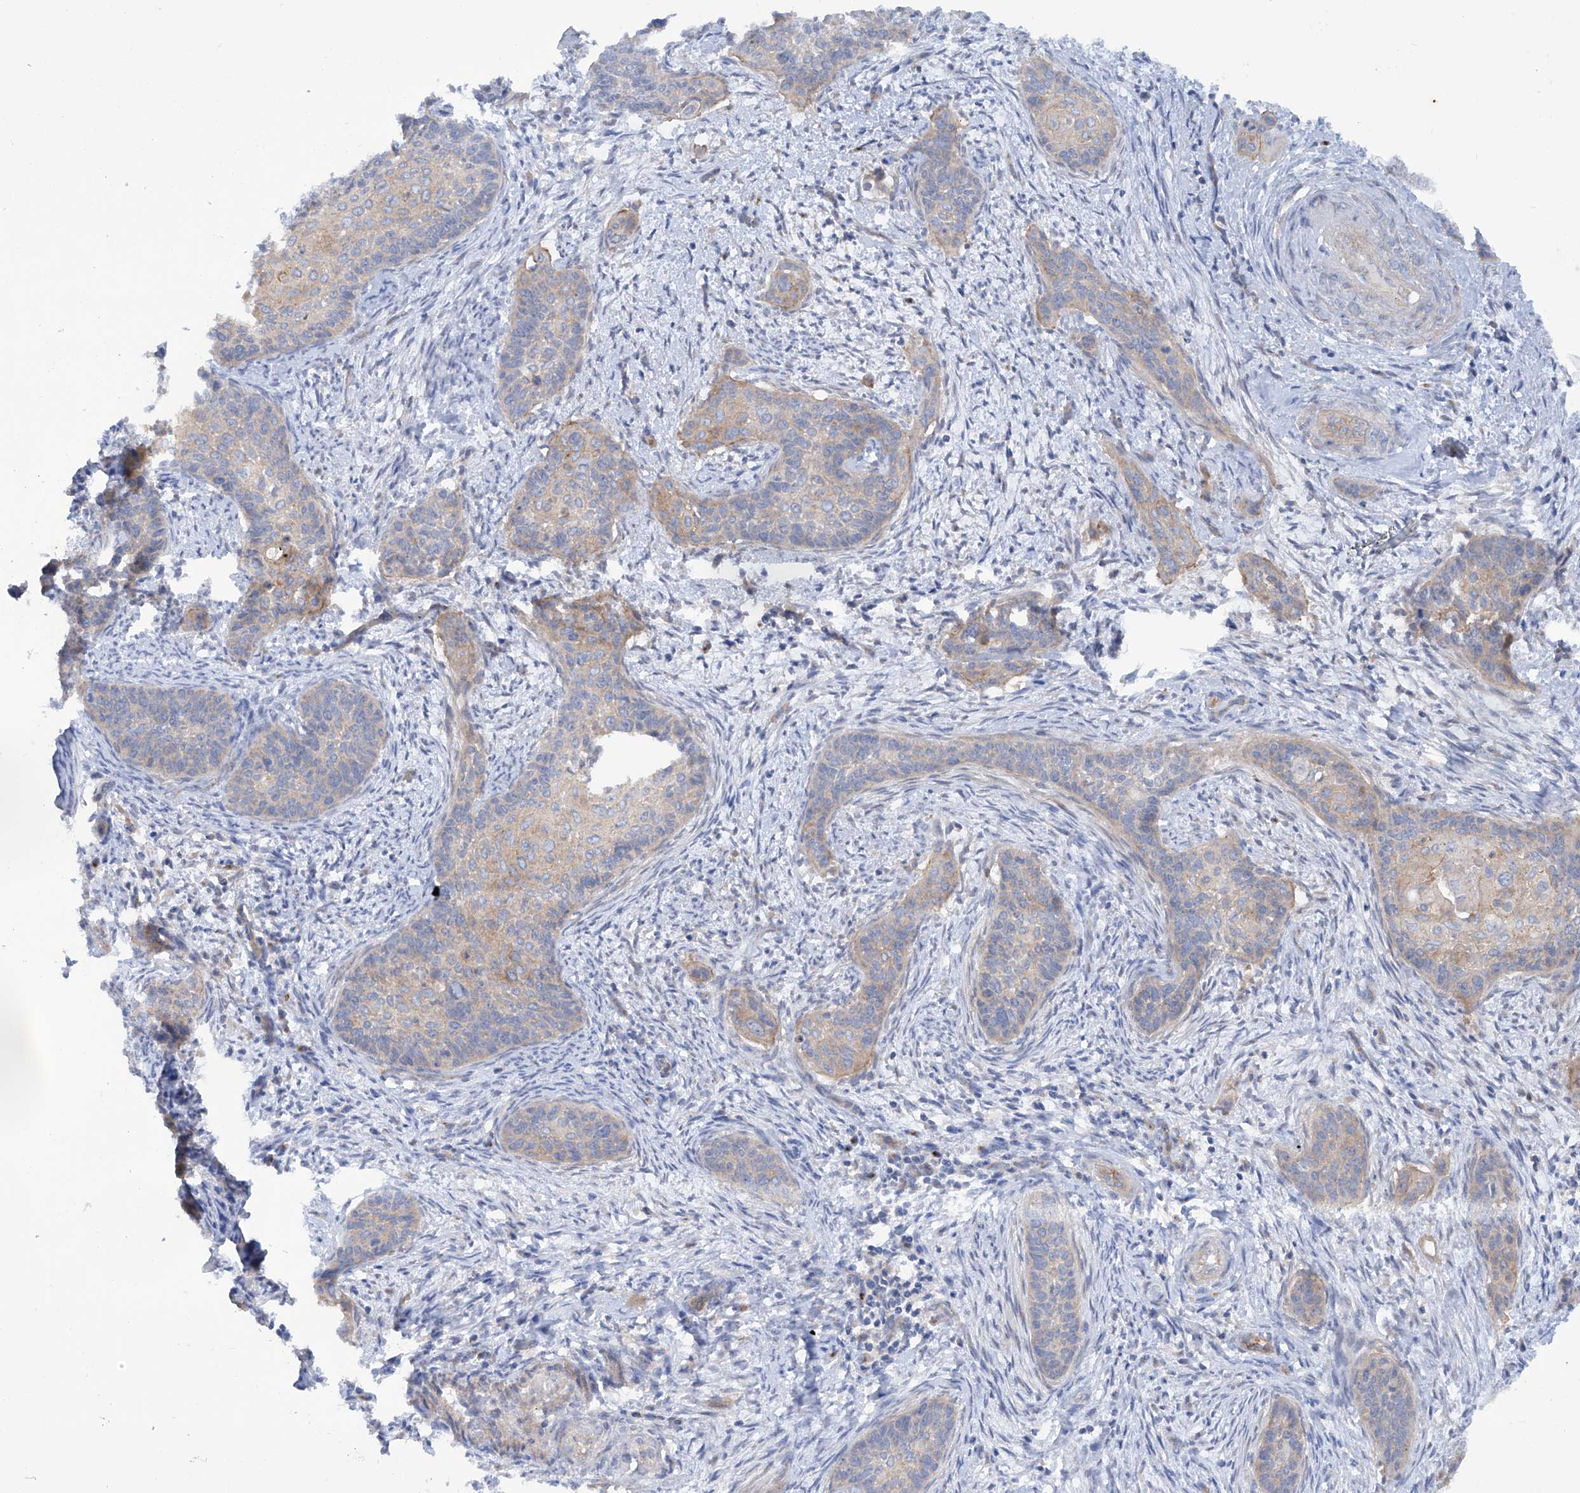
{"staining": {"intensity": "weak", "quantity": "<25%", "location": "cytoplasmic/membranous"}, "tissue": "cervical cancer", "cell_type": "Tumor cells", "image_type": "cancer", "snomed": [{"axis": "morphology", "description": "Squamous cell carcinoma, NOS"}, {"axis": "topography", "description": "Cervix"}], "caption": "Tumor cells show no significant protein expression in squamous cell carcinoma (cervical).", "gene": "TMEM209", "patient": {"sex": "female", "age": 33}}